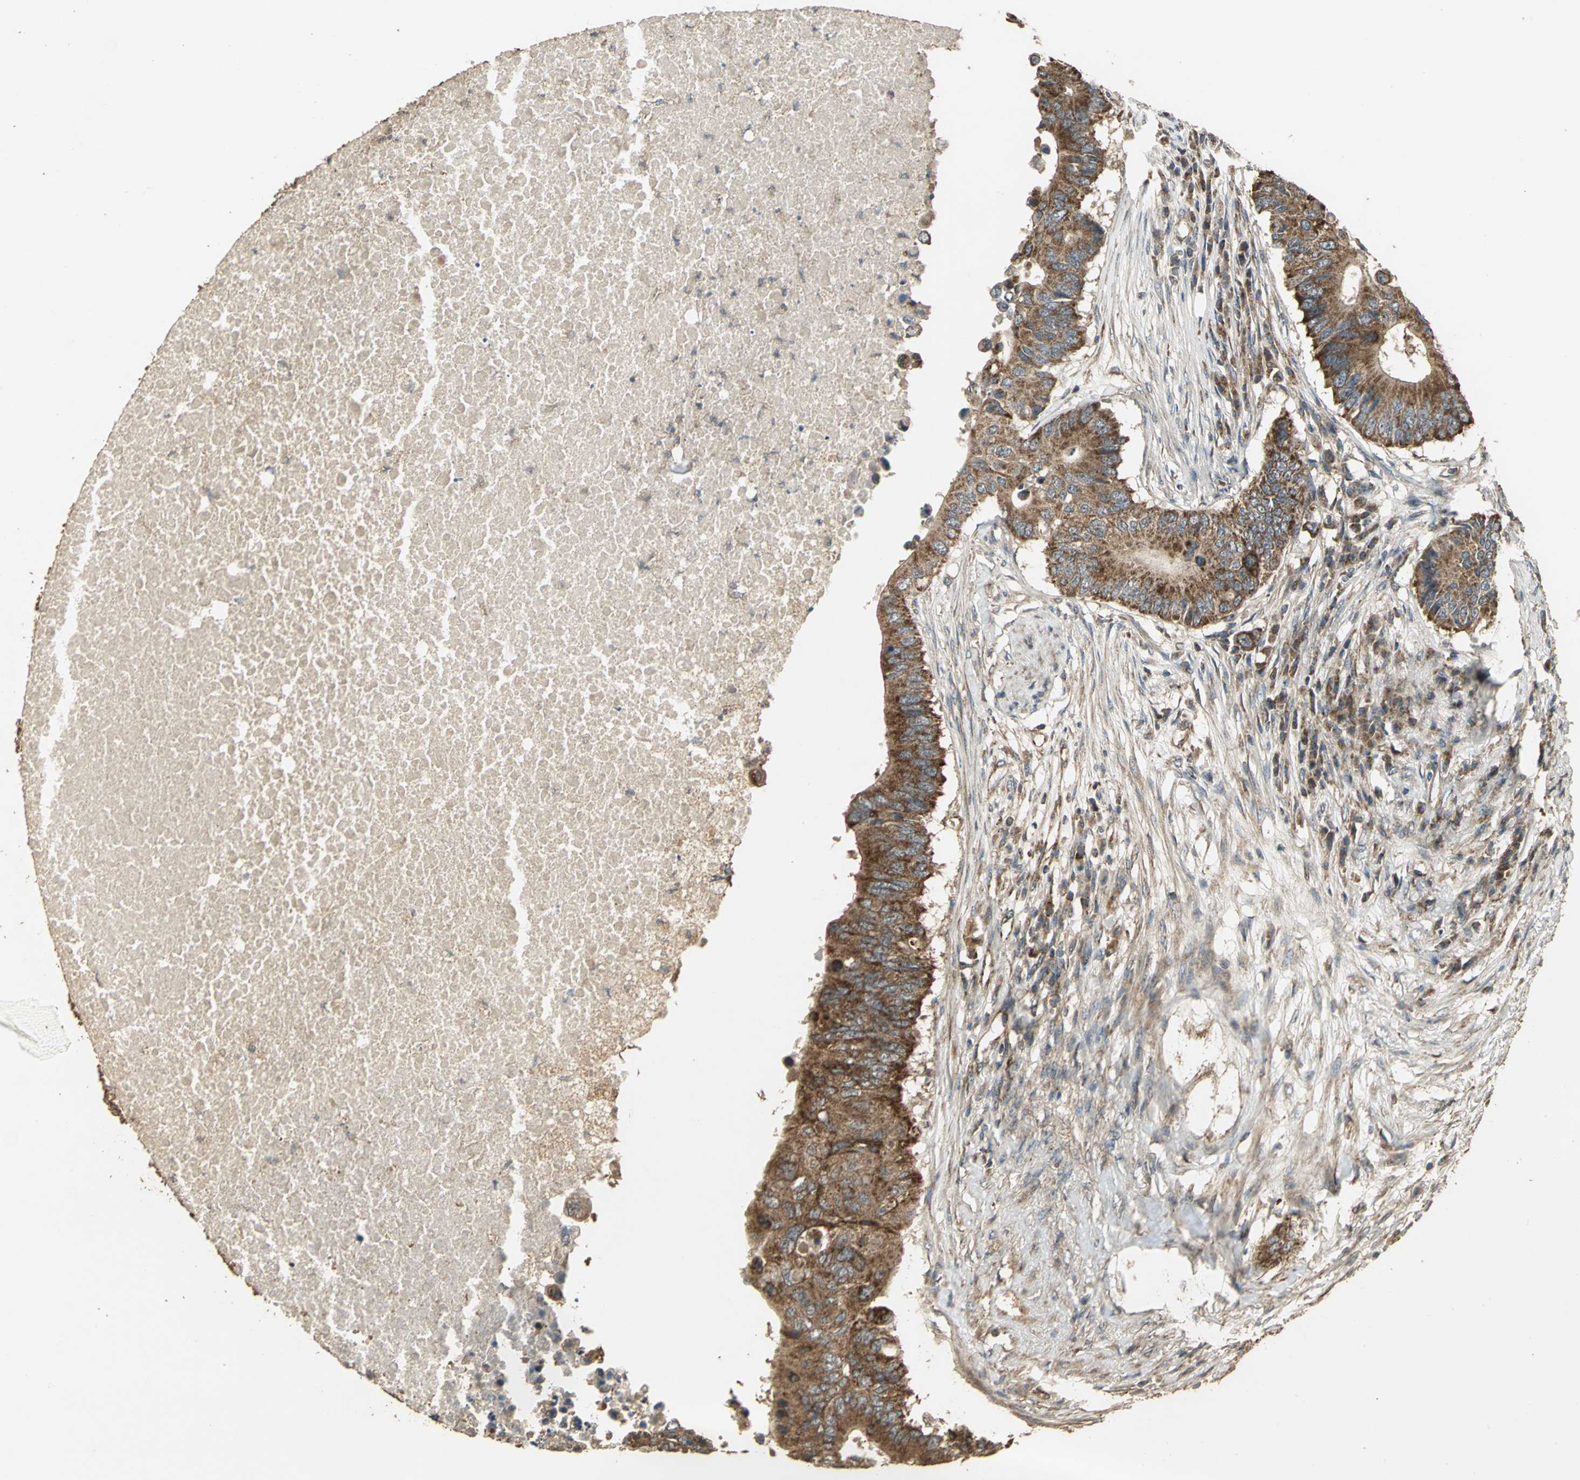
{"staining": {"intensity": "strong", "quantity": ">75%", "location": "cytoplasmic/membranous"}, "tissue": "colorectal cancer", "cell_type": "Tumor cells", "image_type": "cancer", "snomed": [{"axis": "morphology", "description": "Adenocarcinoma, NOS"}, {"axis": "topography", "description": "Colon"}], "caption": "This is a photomicrograph of IHC staining of colorectal cancer (adenocarcinoma), which shows strong positivity in the cytoplasmic/membranous of tumor cells.", "gene": "KANK1", "patient": {"sex": "male", "age": 71}}